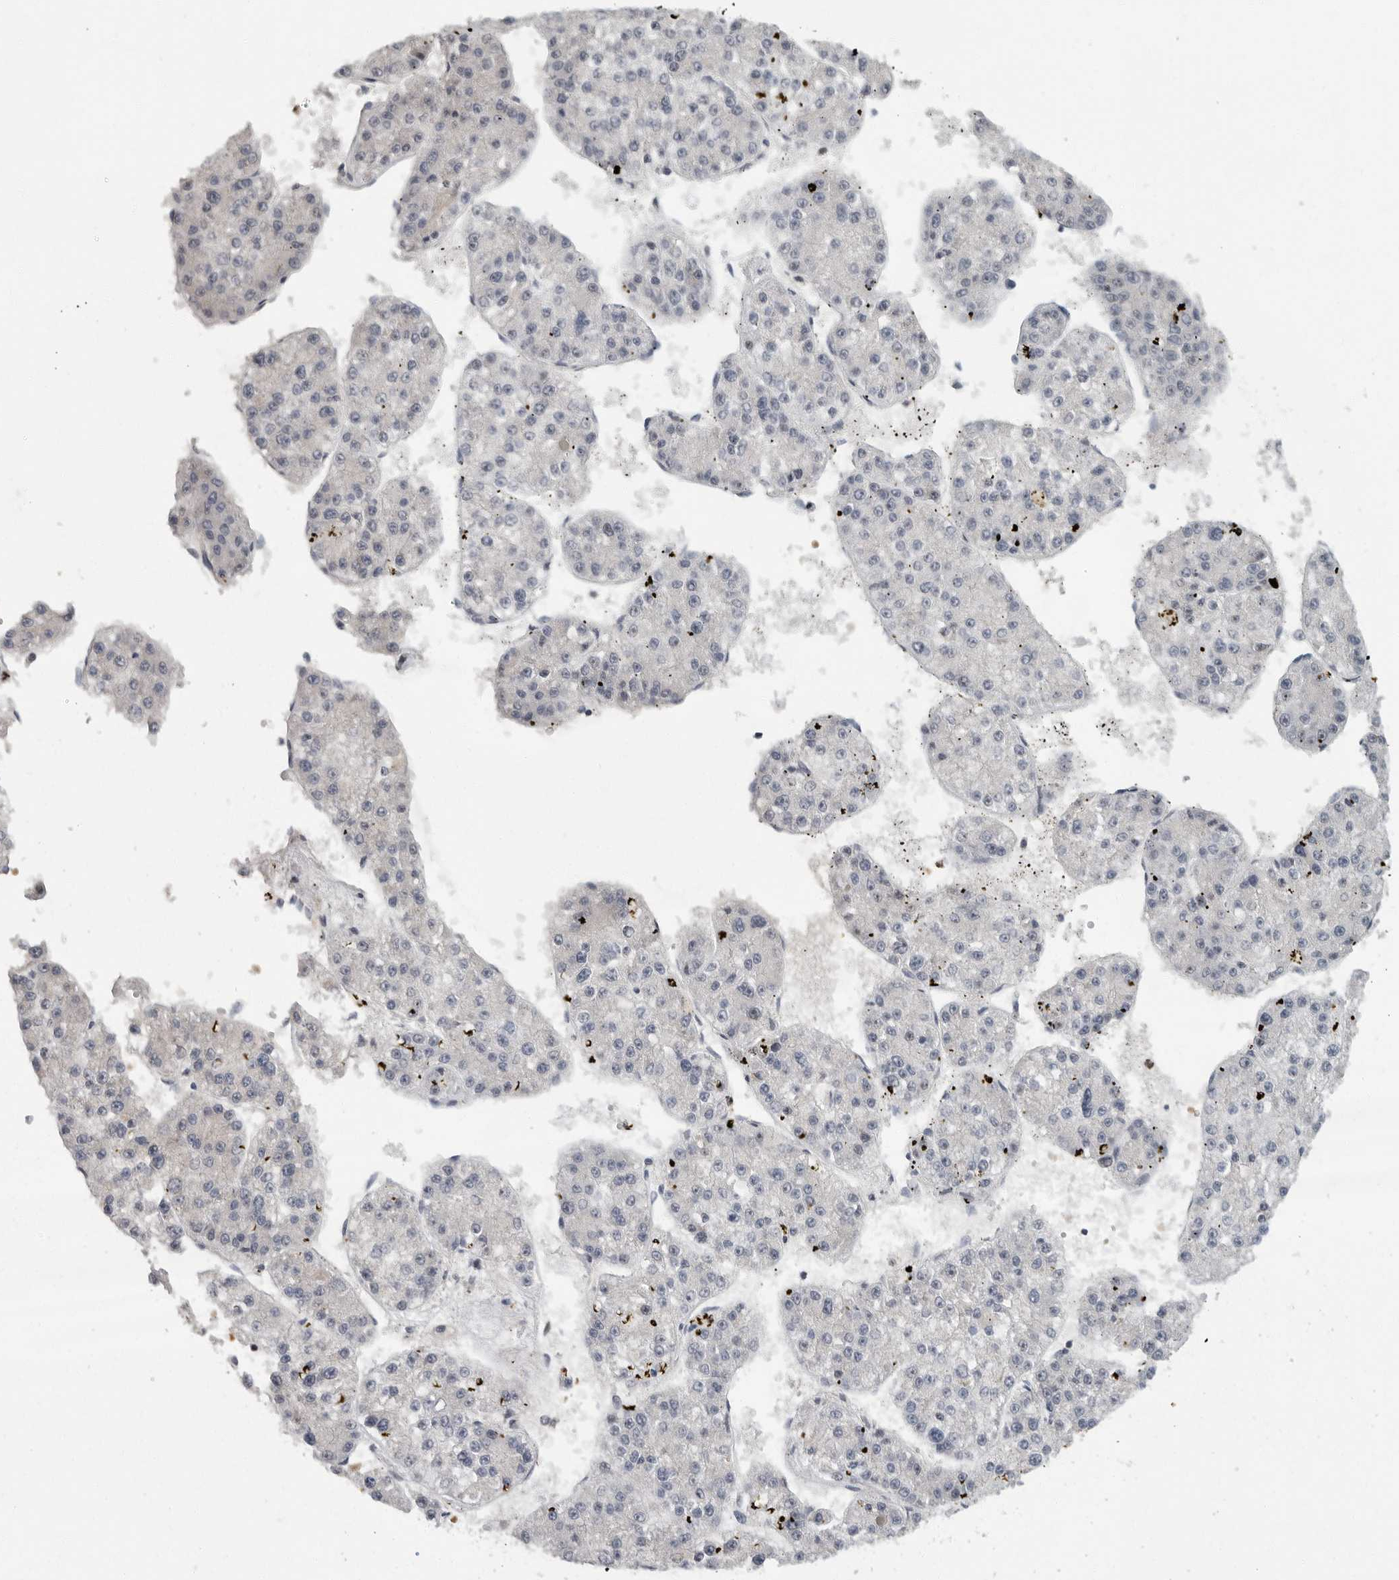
{"staining": {"intensity": "negative", "quantity": "none", "location": "none"}, "tissue": "liver cancer", "cell_type": "Tumor cells", "image_type": "cancer", "snomed": [{"axis": "morphology", "description": "Carcinoma, Hepatocellular, NOS"}, {"axis": "topography", "description": "Liver"}], "caption": "Immunohistochemical staining of human liver cancer reveals no significant staining in tumor cells. (DAB IHC with hematoxylin counter stain).", "gene": "PDCD11", "patient": {"sex": "female", "age": 73}}